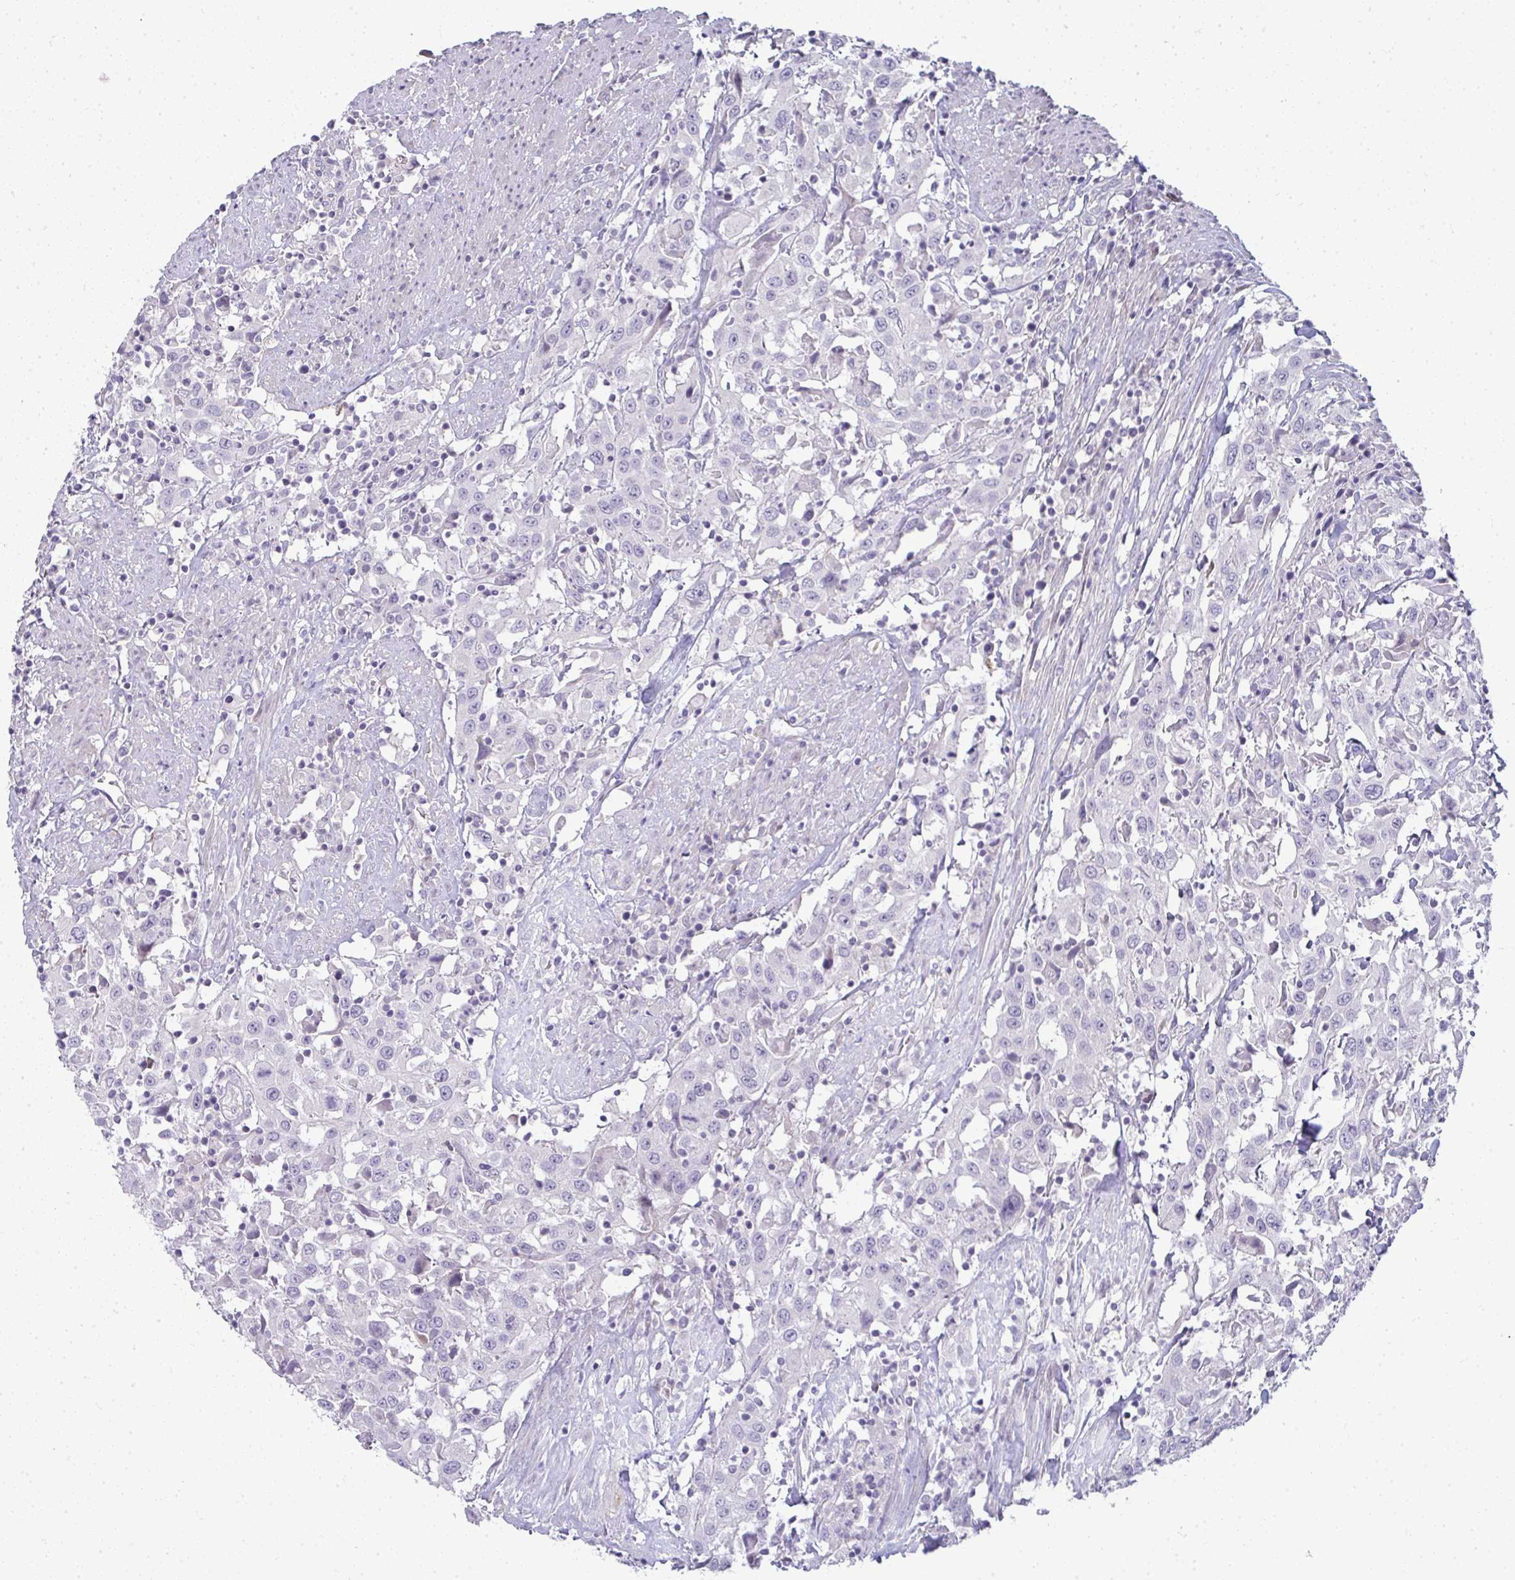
{"staining": {"intensity": "negative", "quantity": "none", "location": "none"}, "tissue": "urothelial cancer", "cell_type": "Tumor cells", "image_type": "cancer", "snomed": [{"axis": "morphology", "description": "Urothelial carcinoma, High grade"}, {"axis": "topography", "description": "Urinary bladder"}], "caption": "This is an immunohistochemistry image of human urothelial carcinoma (high-grade). There is no staining in tumor cells.", "gene": "SHB", "patient": {"sex": "male", "age": 61}}